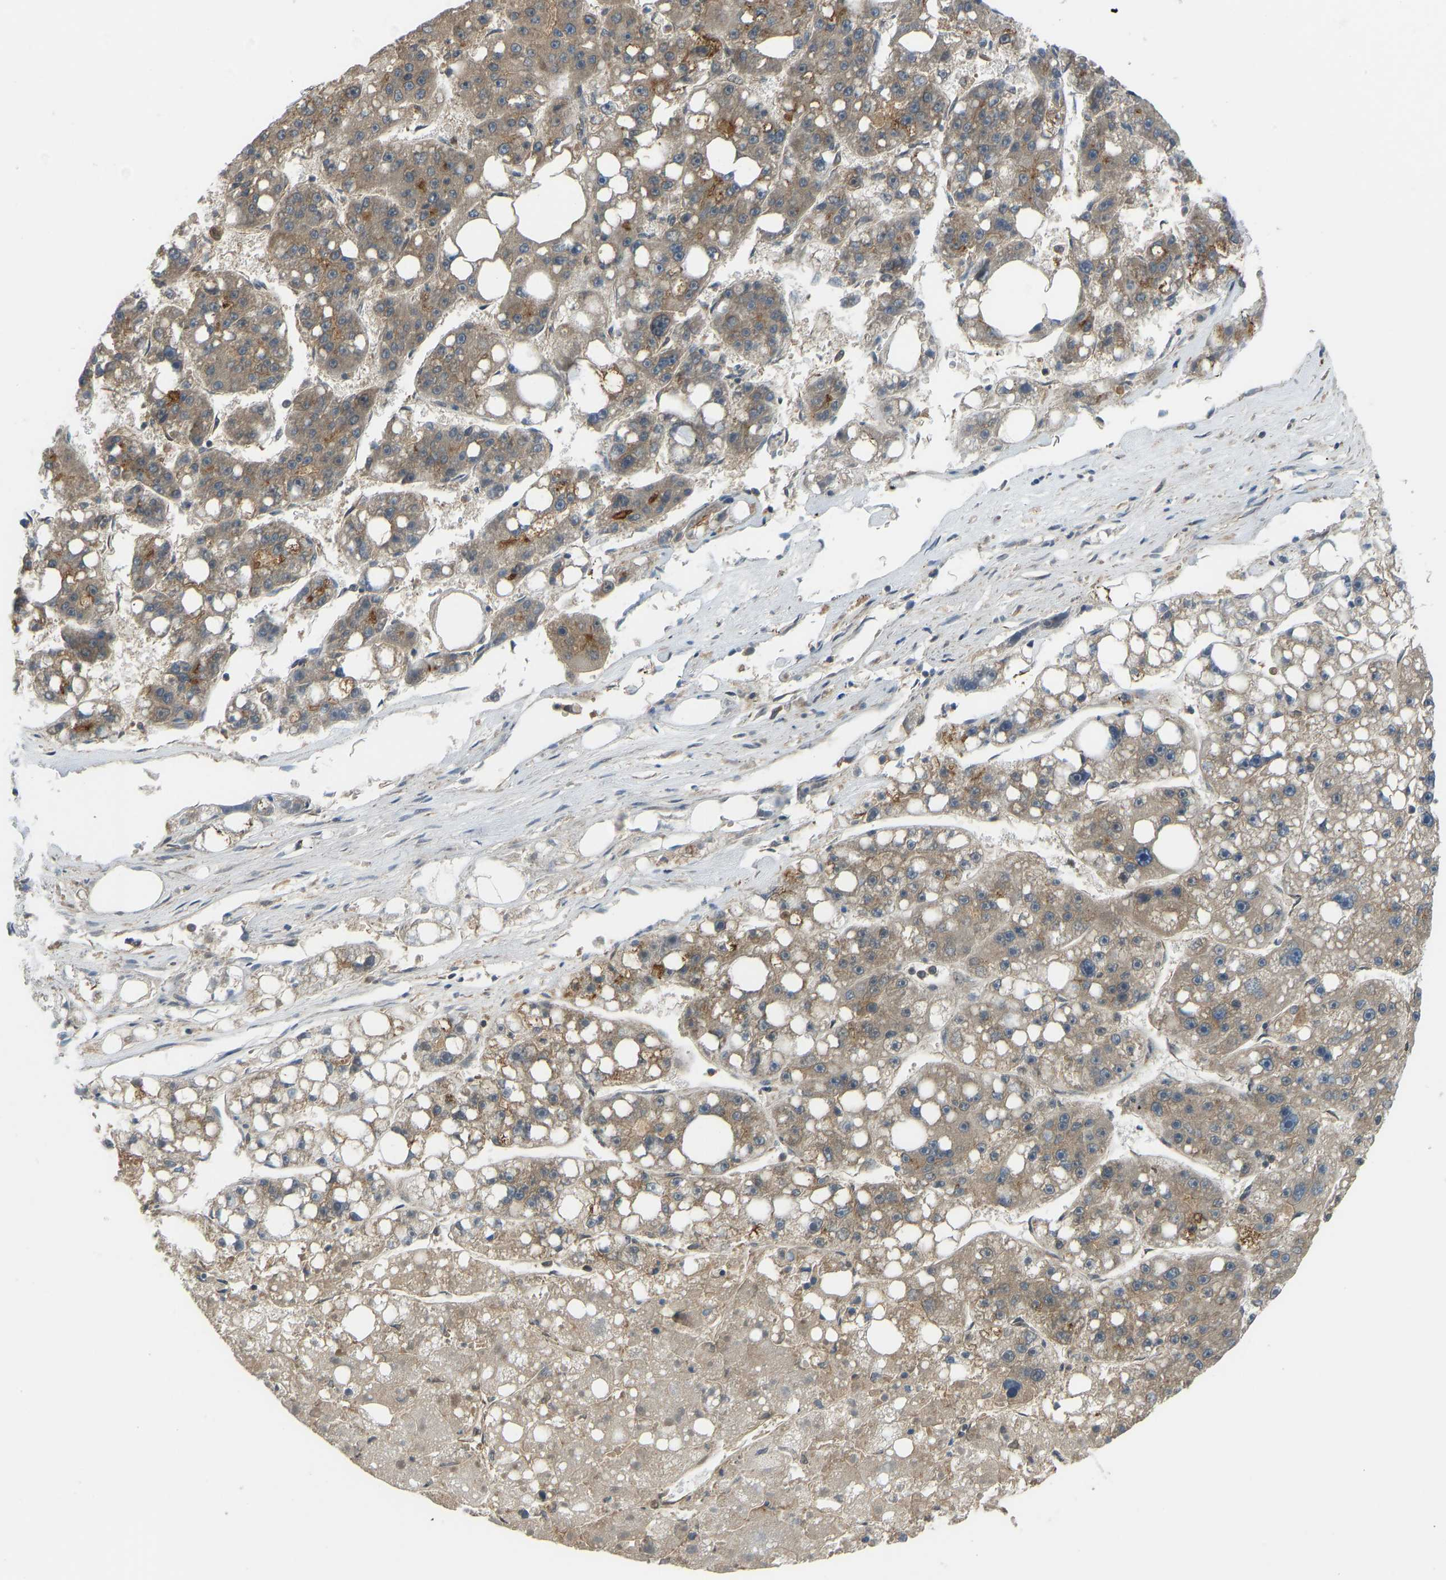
{"staining": {"intensity": "moderate", "quantity": "<25%", "location": "cytoplasmic/membranous"}, "tissue": "liver cancer", "cell_type": "Tumor cells", "image_type": "cancer", "snomed": [{"axis": "morphology", "description": "Carcinoma, Hepatocellular, NOS"}, {"axis": "topography", "description": "Liver"}], "caption": "Tumor cells display low levels of moderate cytoplasmic/membranous expression in approximately <25% of cells in human liver cancer.", "gene": "CCT8", "patient": {"sex": "female", "age": 61}}